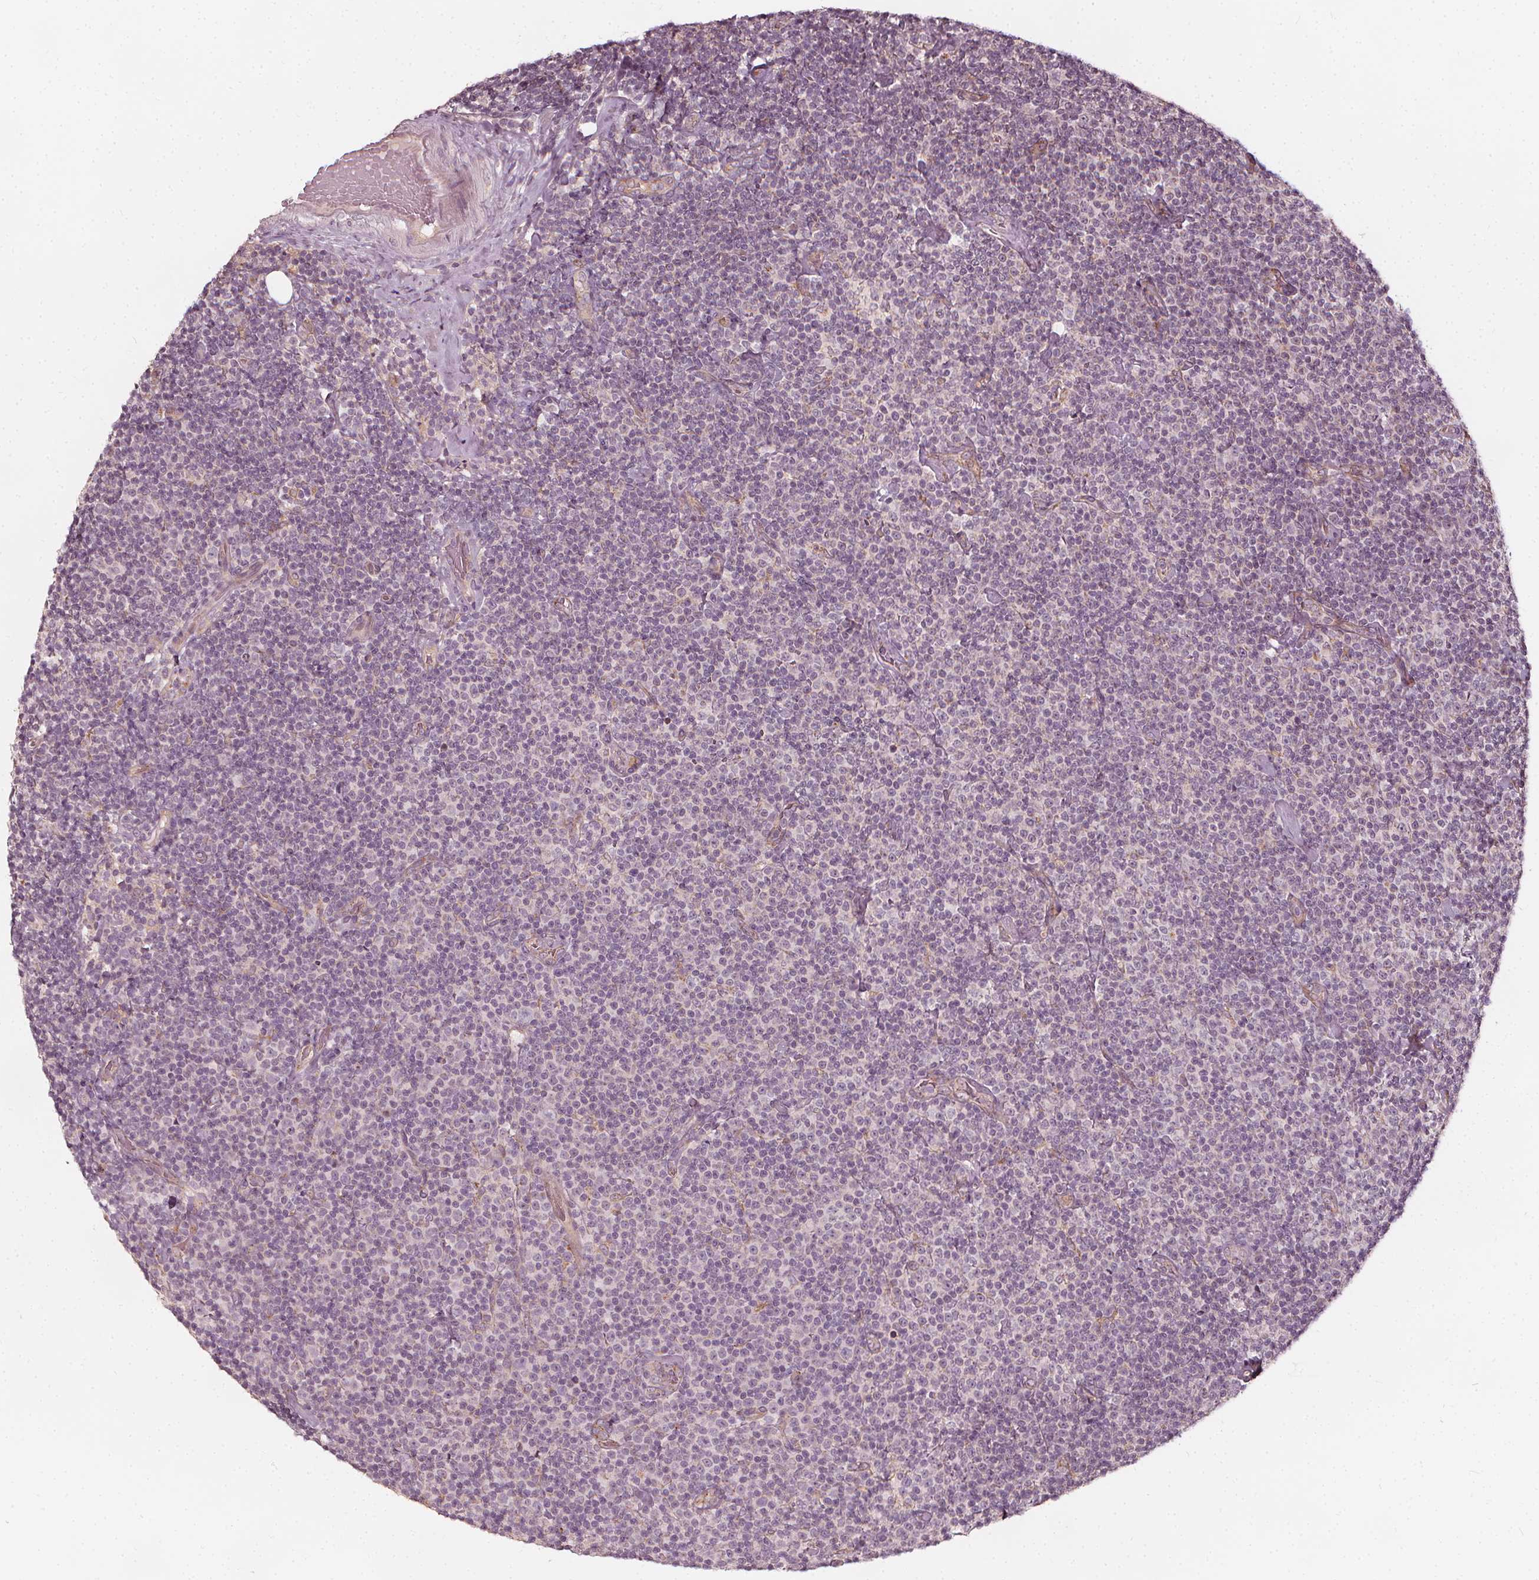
{"staining": {"intensity": "negative", "quantity": "none", "location": "none"}, "tissue": "lymphoma", "cell_type": "Tumor cells", "image_type": "cancer", "snomed": [{"axis": "morphology", "description": "Malignant lymphoma, non-Hodgkin's type, Low grade"}, {"axis": "topography", "description": "Lymph node"}], "caption": "This is an immunohistochemistry photomicrograph of low-grade malignant lymphoma, non-Hodgkin's type. There is no positivity in tumor cells.", "gene": "NPC1L1", "patient": {"sex": "male", "age": 81}}